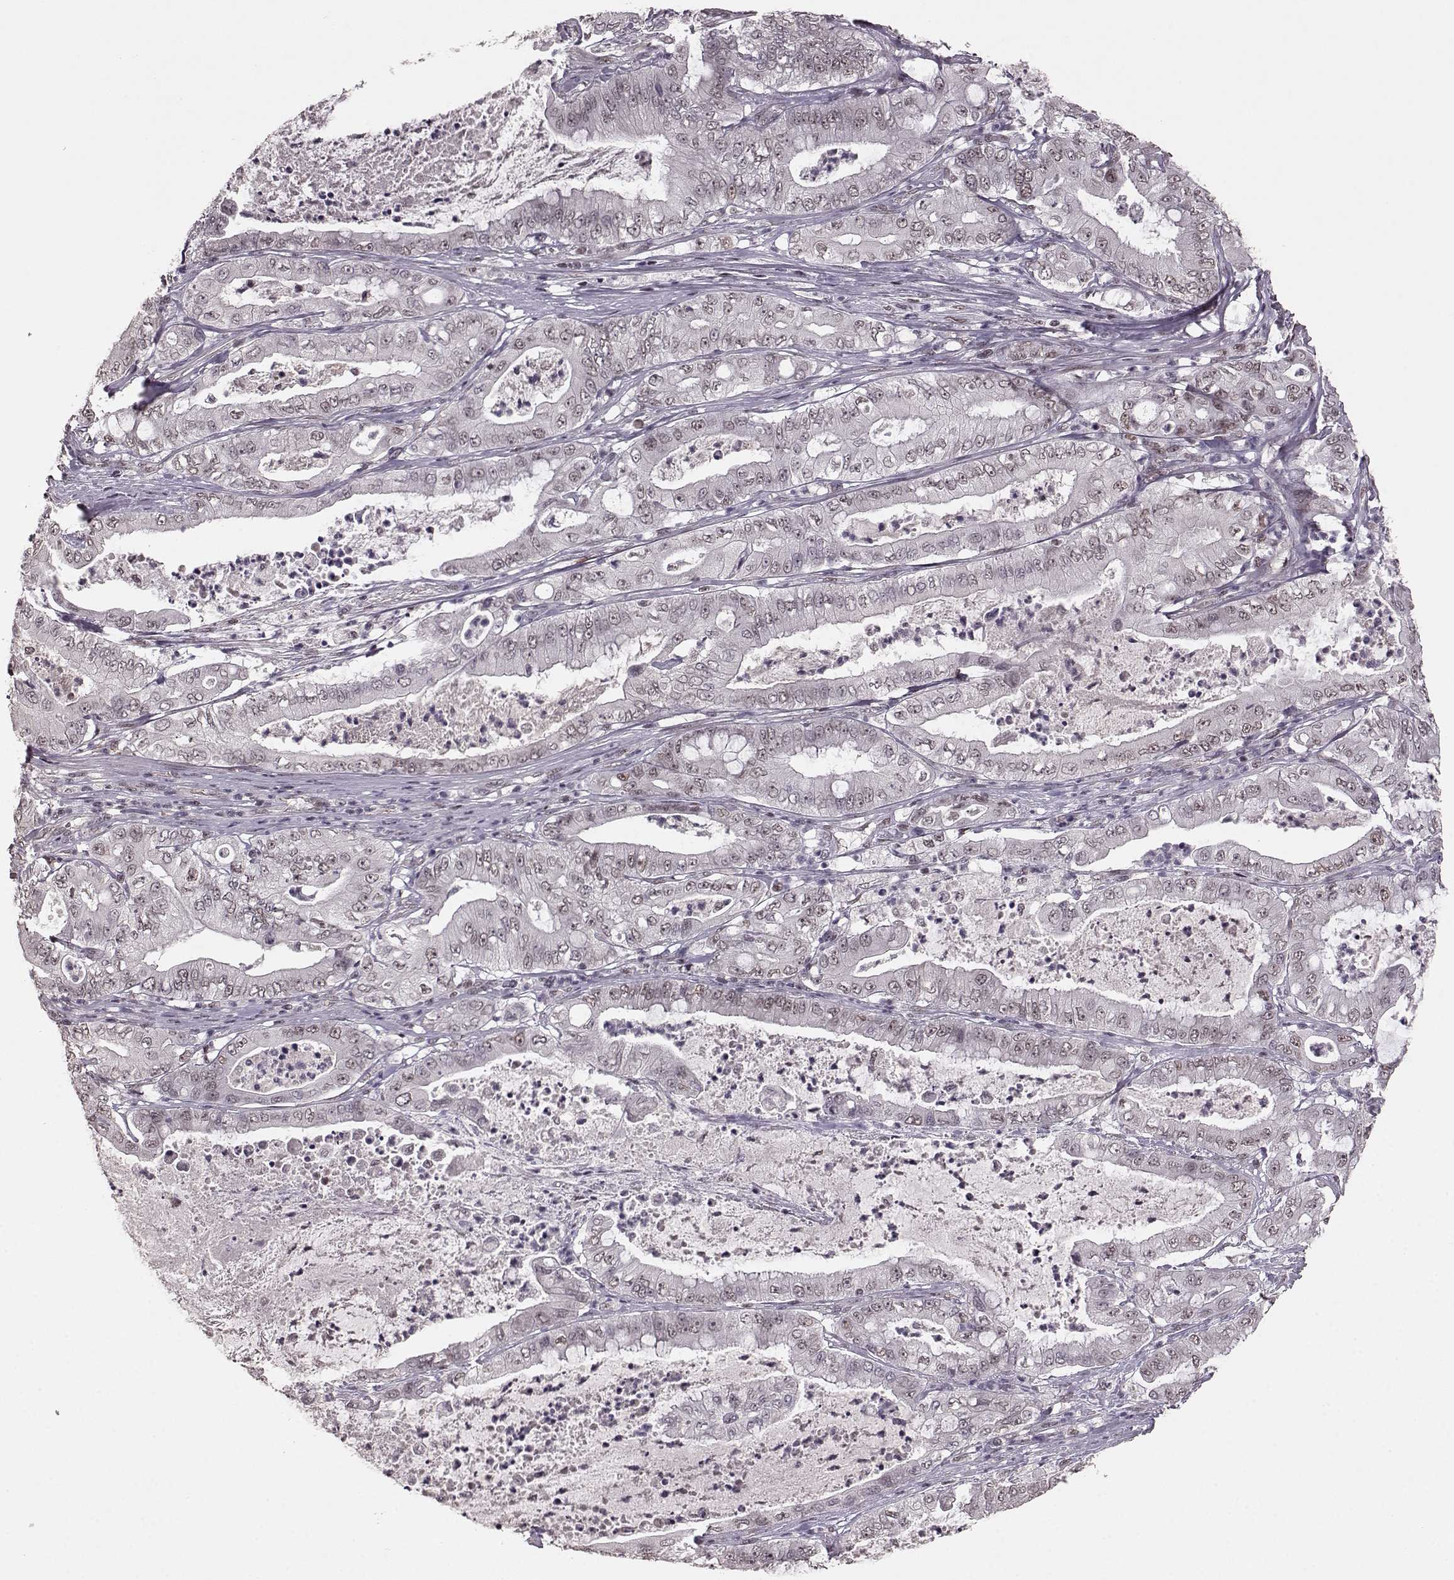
{"staining": {"intensity": "negative", "quantity": "none", "location": "none"}, "tissue": "pancreatic cancer", "cell_type": "Tumor cells", "image_type": "cancer", "snomed": [{"axis": "morphology", "description": "Adenocarcinoma, NOS"}, {"axis": "topography", "description": "Pancreas"}], "caption": "DAB (3,3'-diaminobenzidine) immunohistochemical staining of human pancreatic cancer (adenocarcinoma) exhibits no significant staining in tumor cells.", "gene": "RRAGD", "patient": {"sex": "male", "age": 71}}